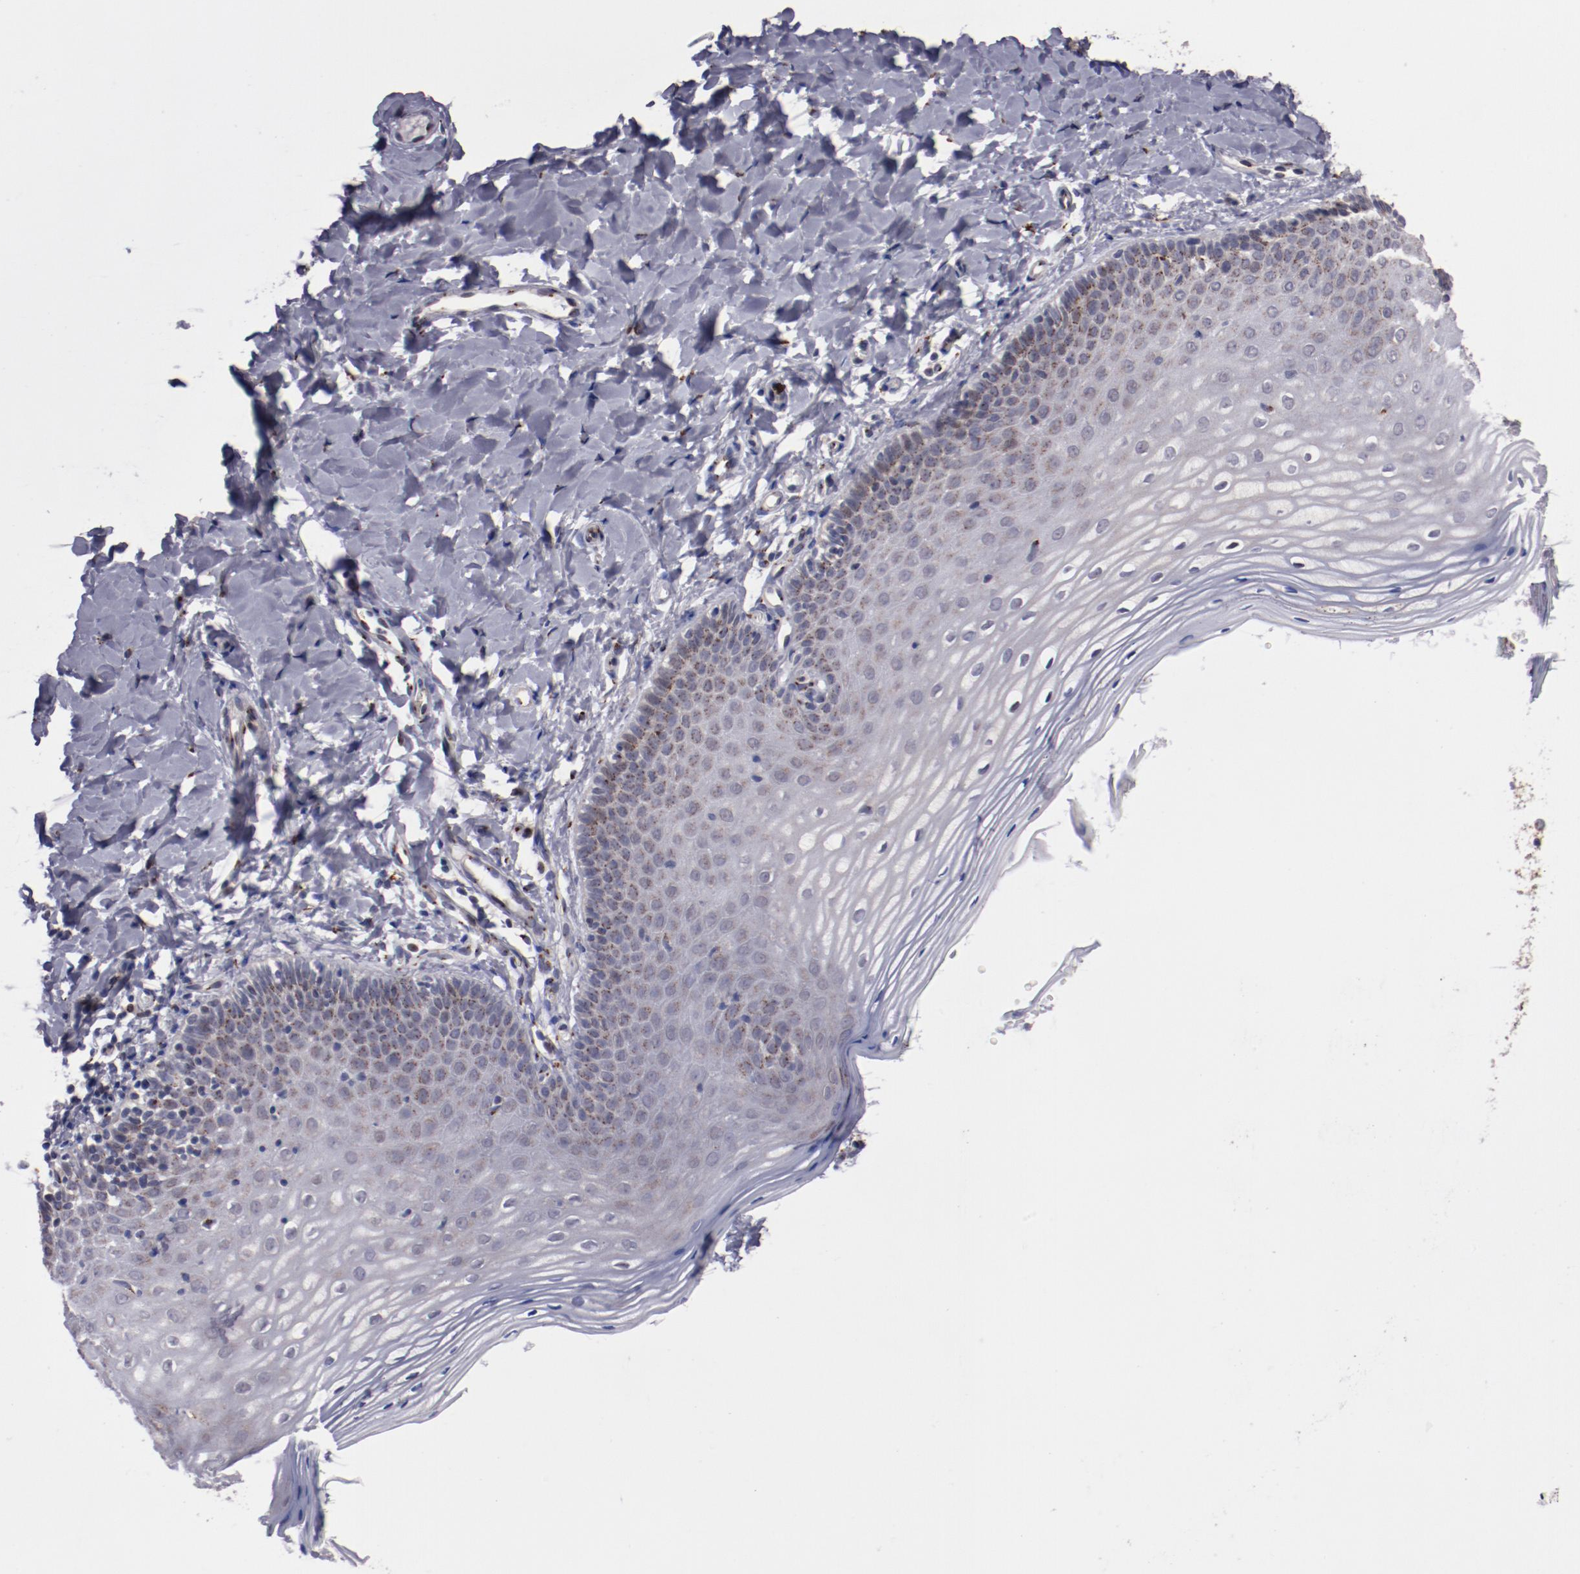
{"staining": {"intensity": "weak", "quantity": "<25%", "location": "cytoplasmic/membranous"}, "tissue": "vagina", "cell_type": "Squamous epithelial cells", "image_type": "normal", "snomed": [{"axis": "morphology", "description": "Normal tissue, NOS"}, {"axis": "topography", "description": "Vagina"}], "caption": "DAB immunohistochemical staining of benign vagina demonstrates no significant positivity in squamous epithelial cells. The staining is performed using DAB brown chromogen with nuclei counter-stained in using hematoxylin.", "gene": "GOLIM4", "patient": {"sex": "female", "age": 55}}